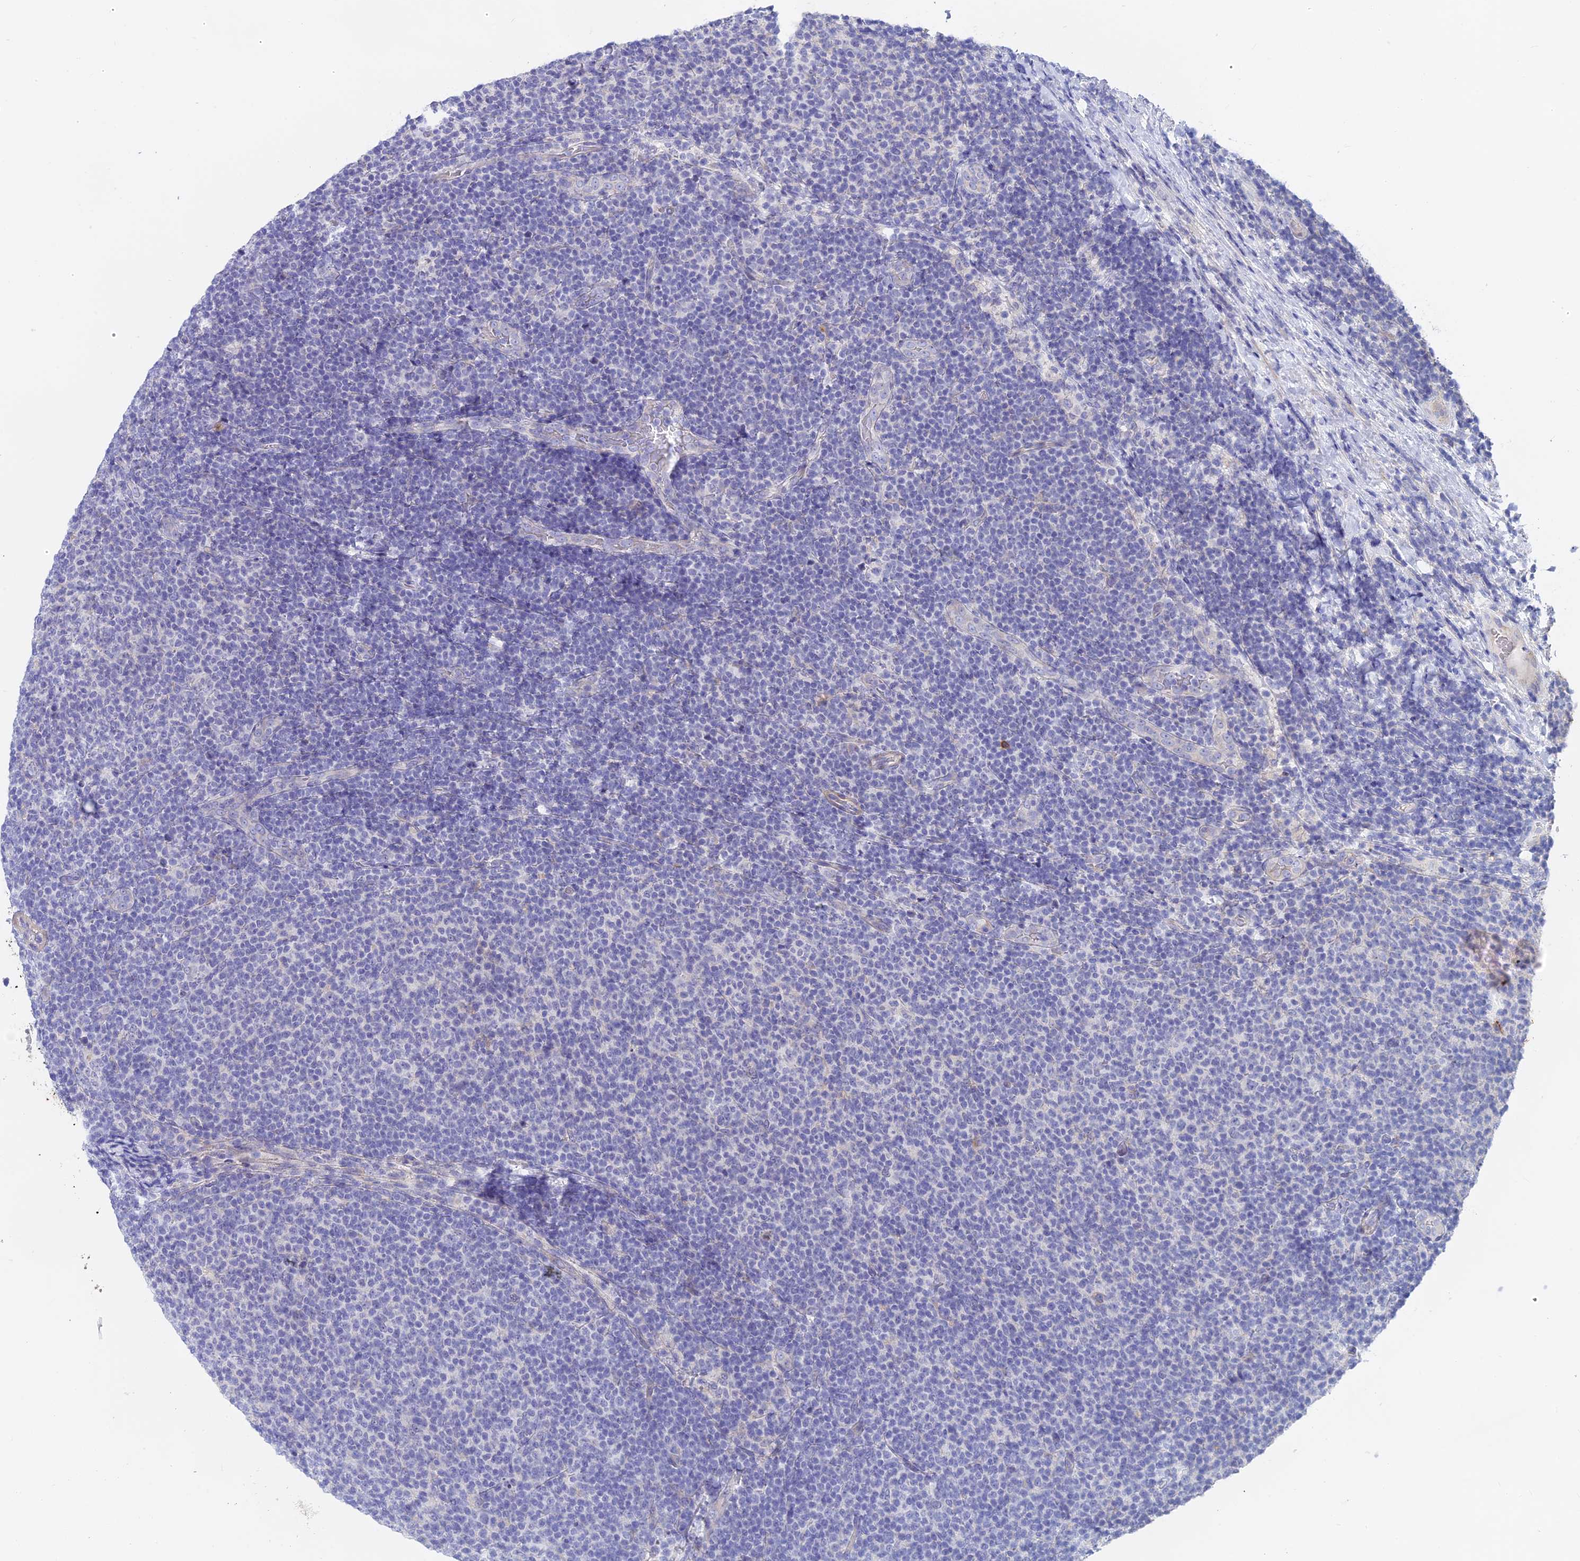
{"staining": {"intensity": "negative", "quantity": "none", "location": "none"}, "tissue": "lymphoma", "cell_type": "Tumor cells", "image_type": "cancer", "snomed": [{"axis": "morphology", "description": "Malignant lymphoma, non-Hodgkin's type, Low grade"}, {"axis": "topography", "description": "Lymph node"}], "caption": "IHC image of neoplastic tissue: lymphoma stained with DAB (3,3'-diaminobenzidine) shows no significant protein staining in tumor cells.", "gene": "GLB1L", "patient": {"sex": "male", "age": 66}}